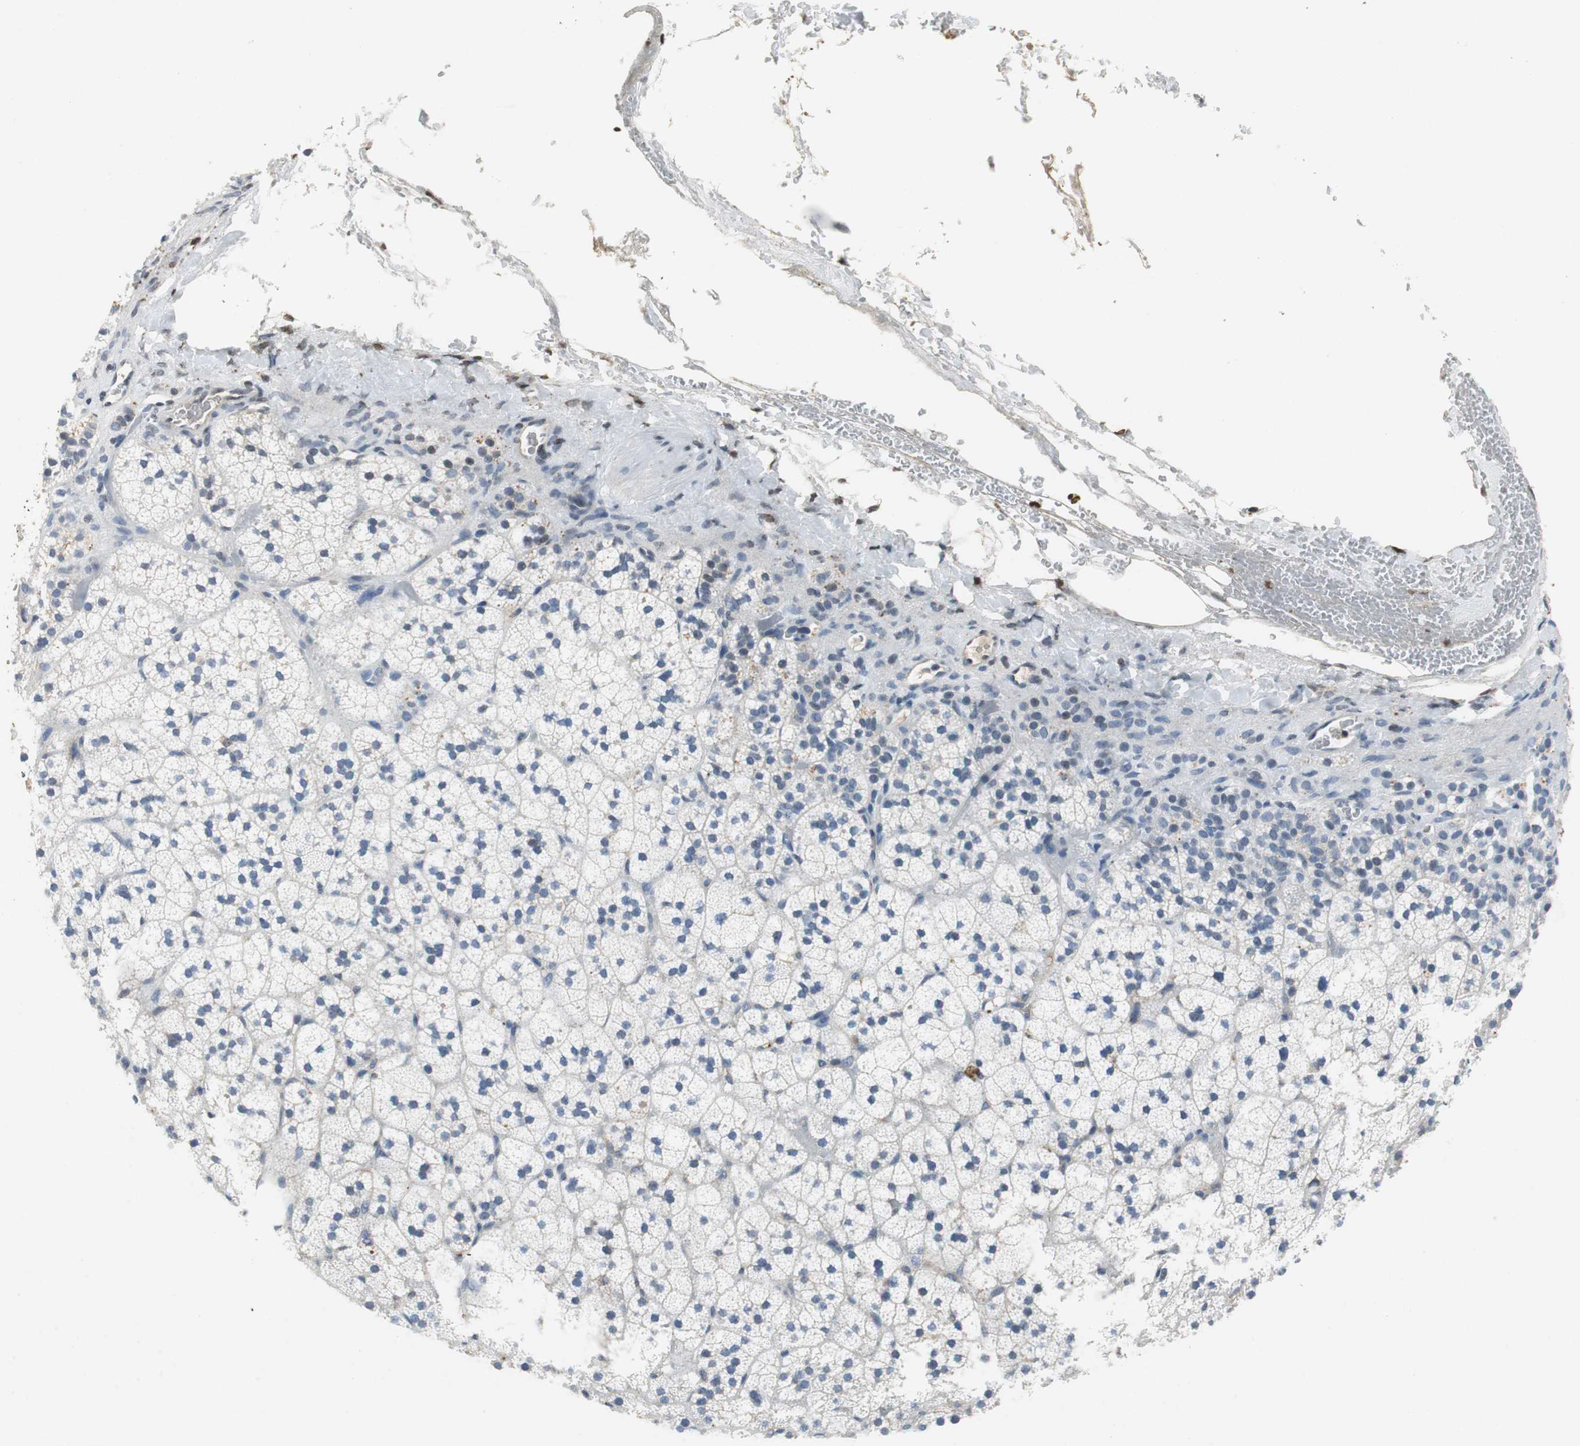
{"staining": {"intensity": "negative", "quantity": "none", "location": "none"}, "tissue": "adrenal gland", "cell_type": "Glandular cells", "image_type": "normal", "snomed": [{"axis": "morphology", "description": "Normal tissue, NOS"}, {"axis": "topography", "description": "Adrenal gland"}], "caption": "Immunohistochemistry (IHC) photomicrograph of benign human adrenal gland stained for a protein (brown), which exhibits no staining in glandular cells. (Immunohistochemistry (IHC), brightfield microscopy, high magnification).", "gene": "ORM1", "patient": {"sex": "male", "age": 35}}